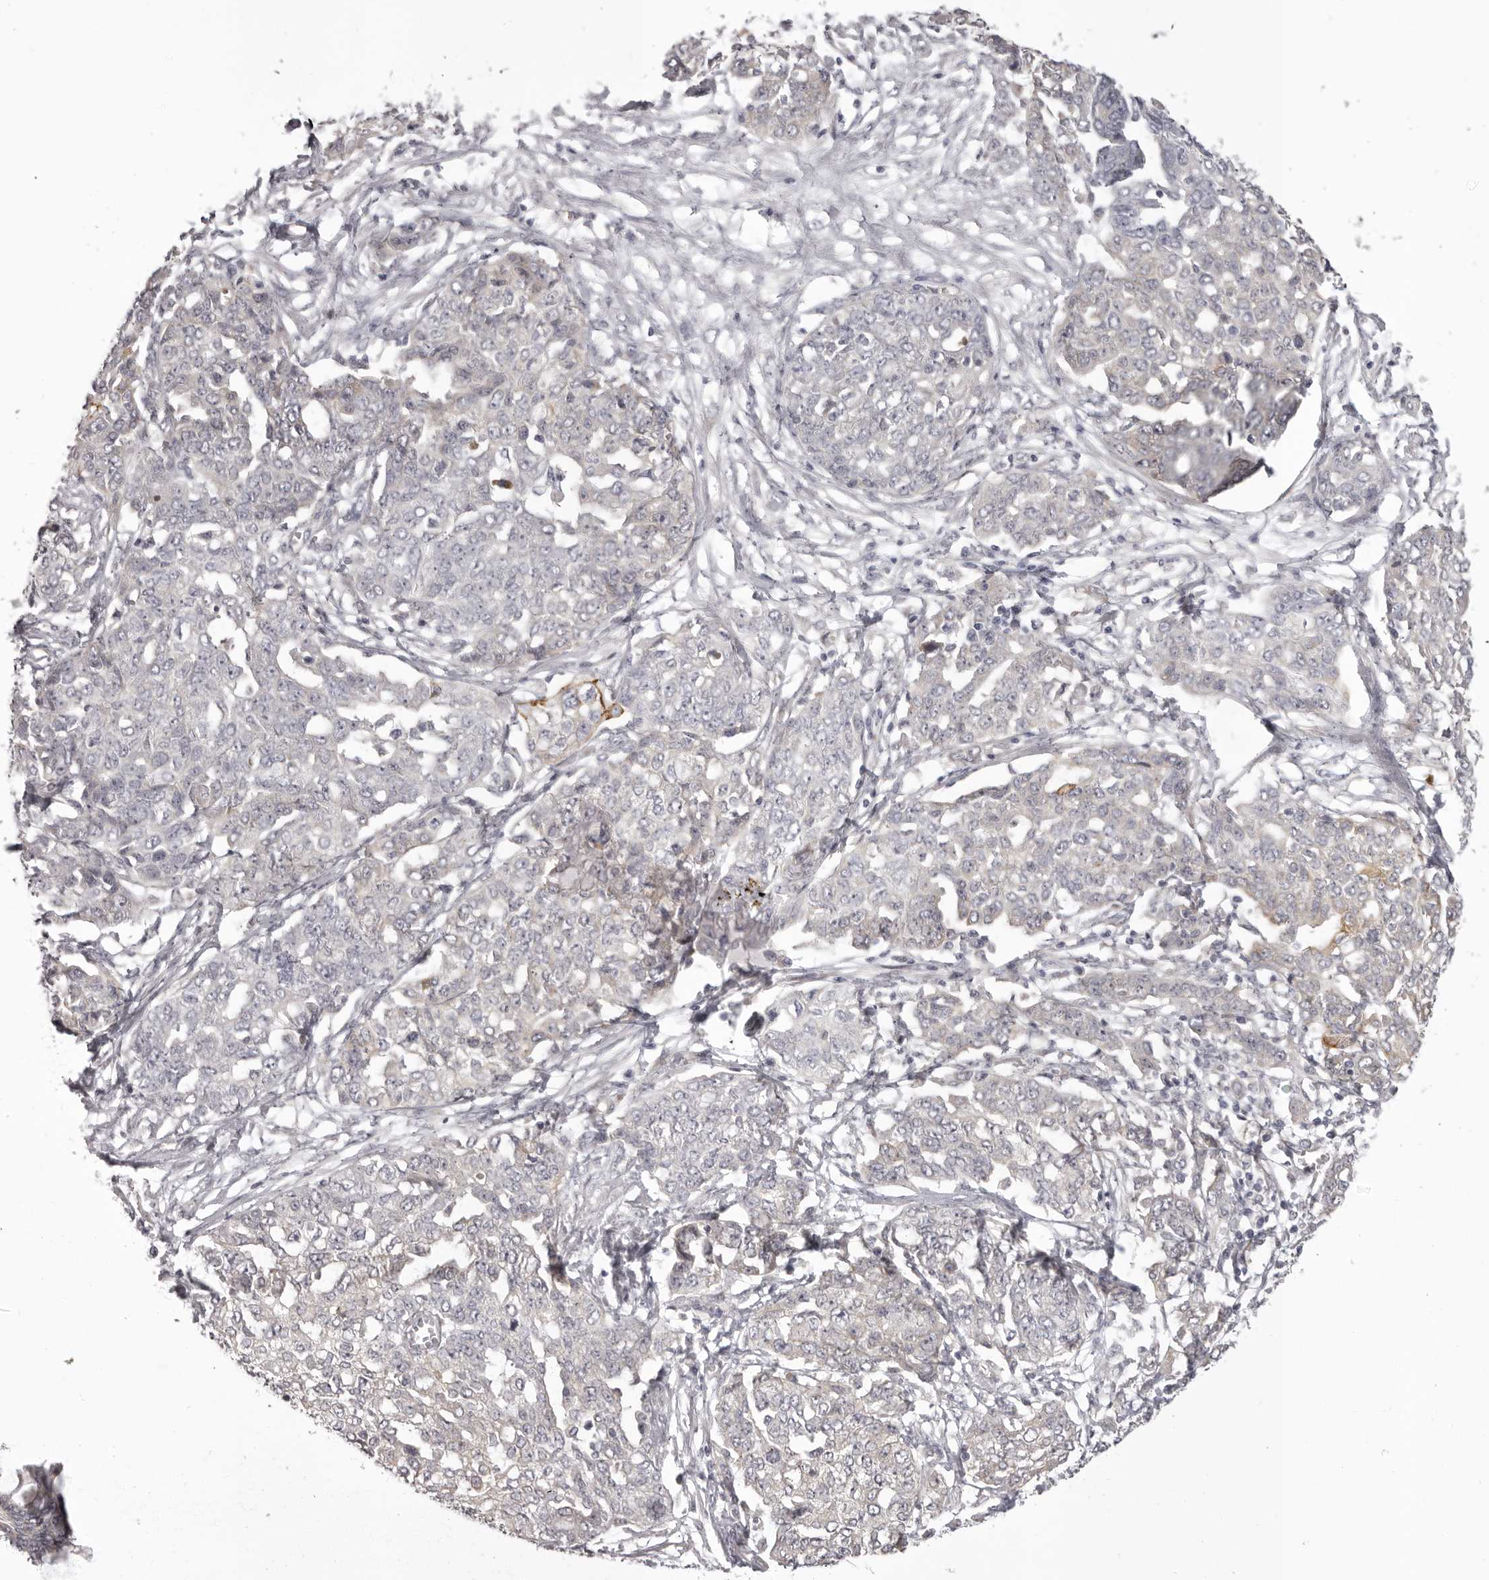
{"staining": {"intensity": "negative", "quantity": "none", "location": "none"}, "tissue": "ovarian cancer", "cell_type": "Tumor cells", "image_type": "cancer", "snomed": [{"axis": "morphology", "description": "Cystadenocarcinoma, serous, NOS"}, {"axis": "topography", "description": "Soft tissue"}, {"axis": "topography", "description": "Ovary"}], "caption": "IHC image of neoplastic tissue: ovarian serous cystadenocarcinoma stained with DAB (3,3'-diaminobenzidine) demonstrates no significant protein expression in tumor cells.", "gene": "OTUD3", "patient": {"sex": "female", "age": 57}}